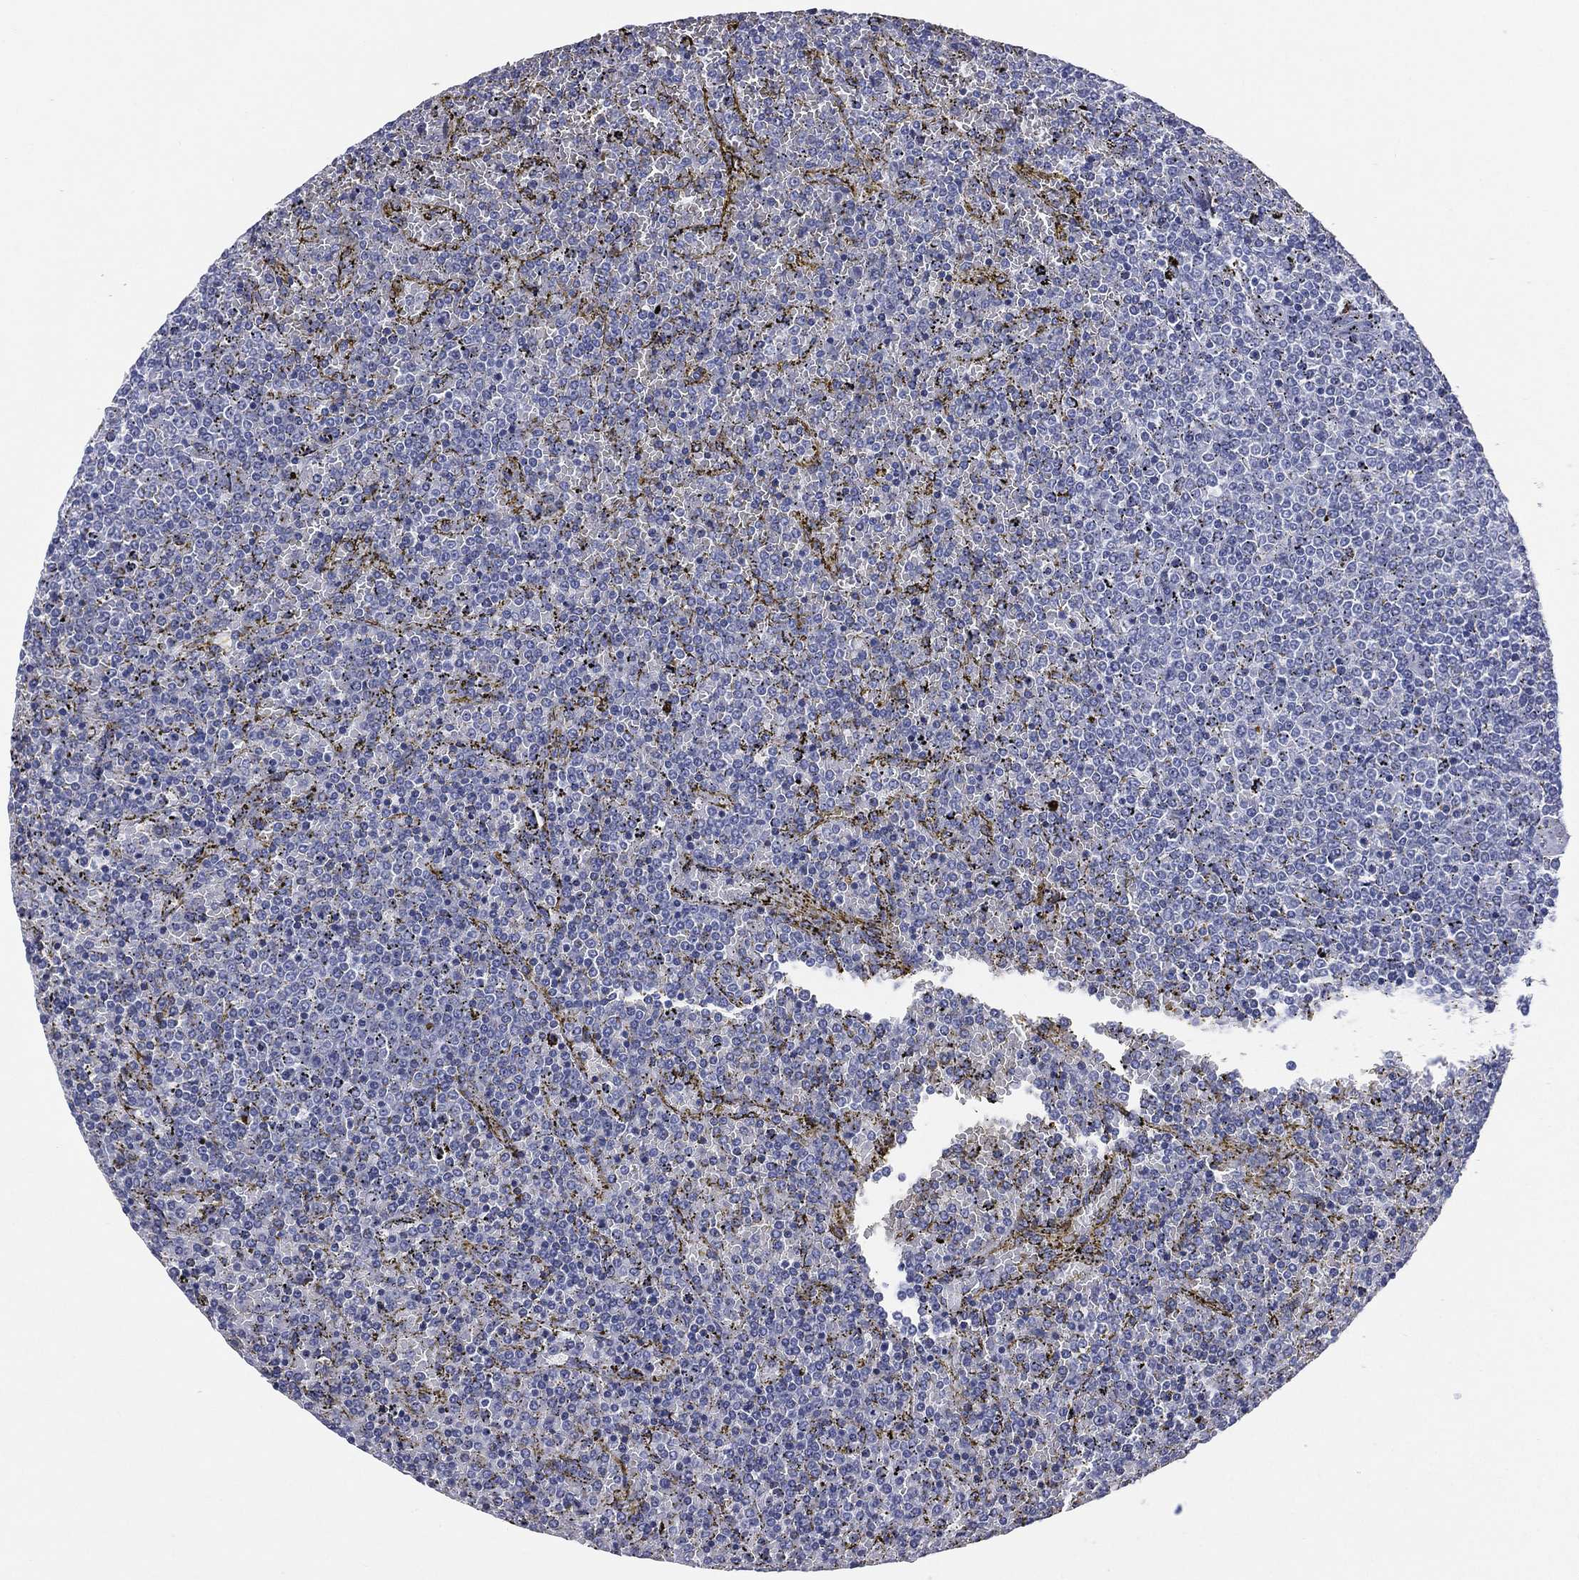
{"staining": {"intensity": "negative", "quantity": "none", "location": "none"}, "tissue": "lymphoma", "cell_type": "Tumor cells", "image_type": "cancer", "snomed": [{"axis": "morphology", "description": "Malignant lymphoma, non-Hodgkin's type, Low grade"}, {"axis": "topography", "description": "Spleen"}], "caption": "High magnification brightfield microscopy of lymphoma stained with DAB (brown) and counterstained with hematoxylin (blue): tumor cells show no significant positivity. (IHC, brightfield microscopy, high magnification).", "gene": "MLN", "patient": {"sex": "female", "age": 77}}